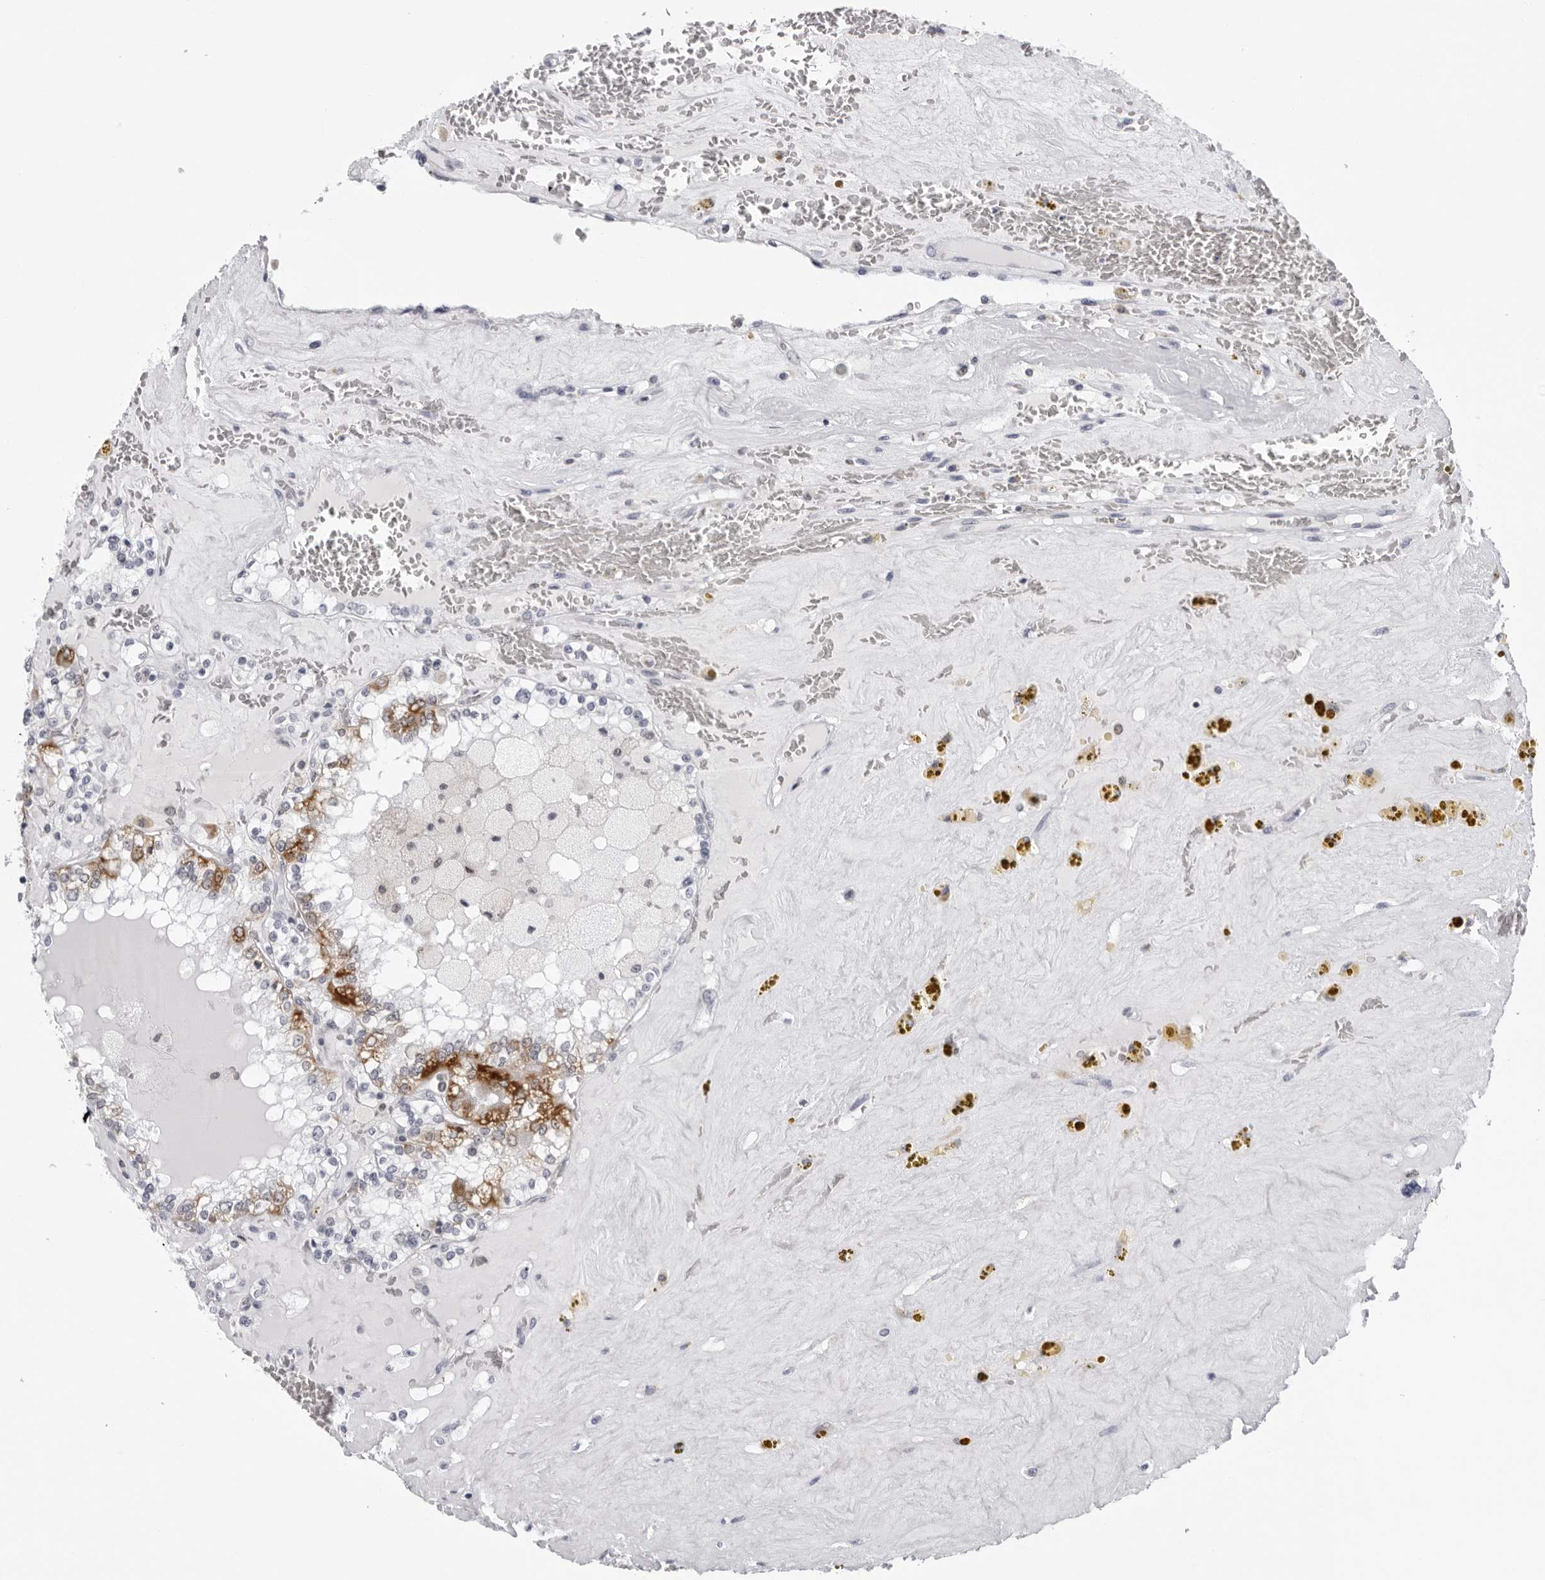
{"staining": {"intensity": "strong", "quantity": "<25%", "location": "cytoplasmic/membranous"}, "tissue": "renal cancer", "cell_type": "Tumor cells", "image_type": "cancer", "snomed": [{"axis": "morphology", "description": "Adenocarcinoma, NOS"}, {"axis": "topography", "description": "Kidney"}], "caption": "Human adenocarcinoma (renal) stained for a protein (brown) reveals strong cytoplasmic/membranous positive expression in about <25% of tumor cells.", "gene": "CPT2", "patient": {"sex": "female", "age": 56}}